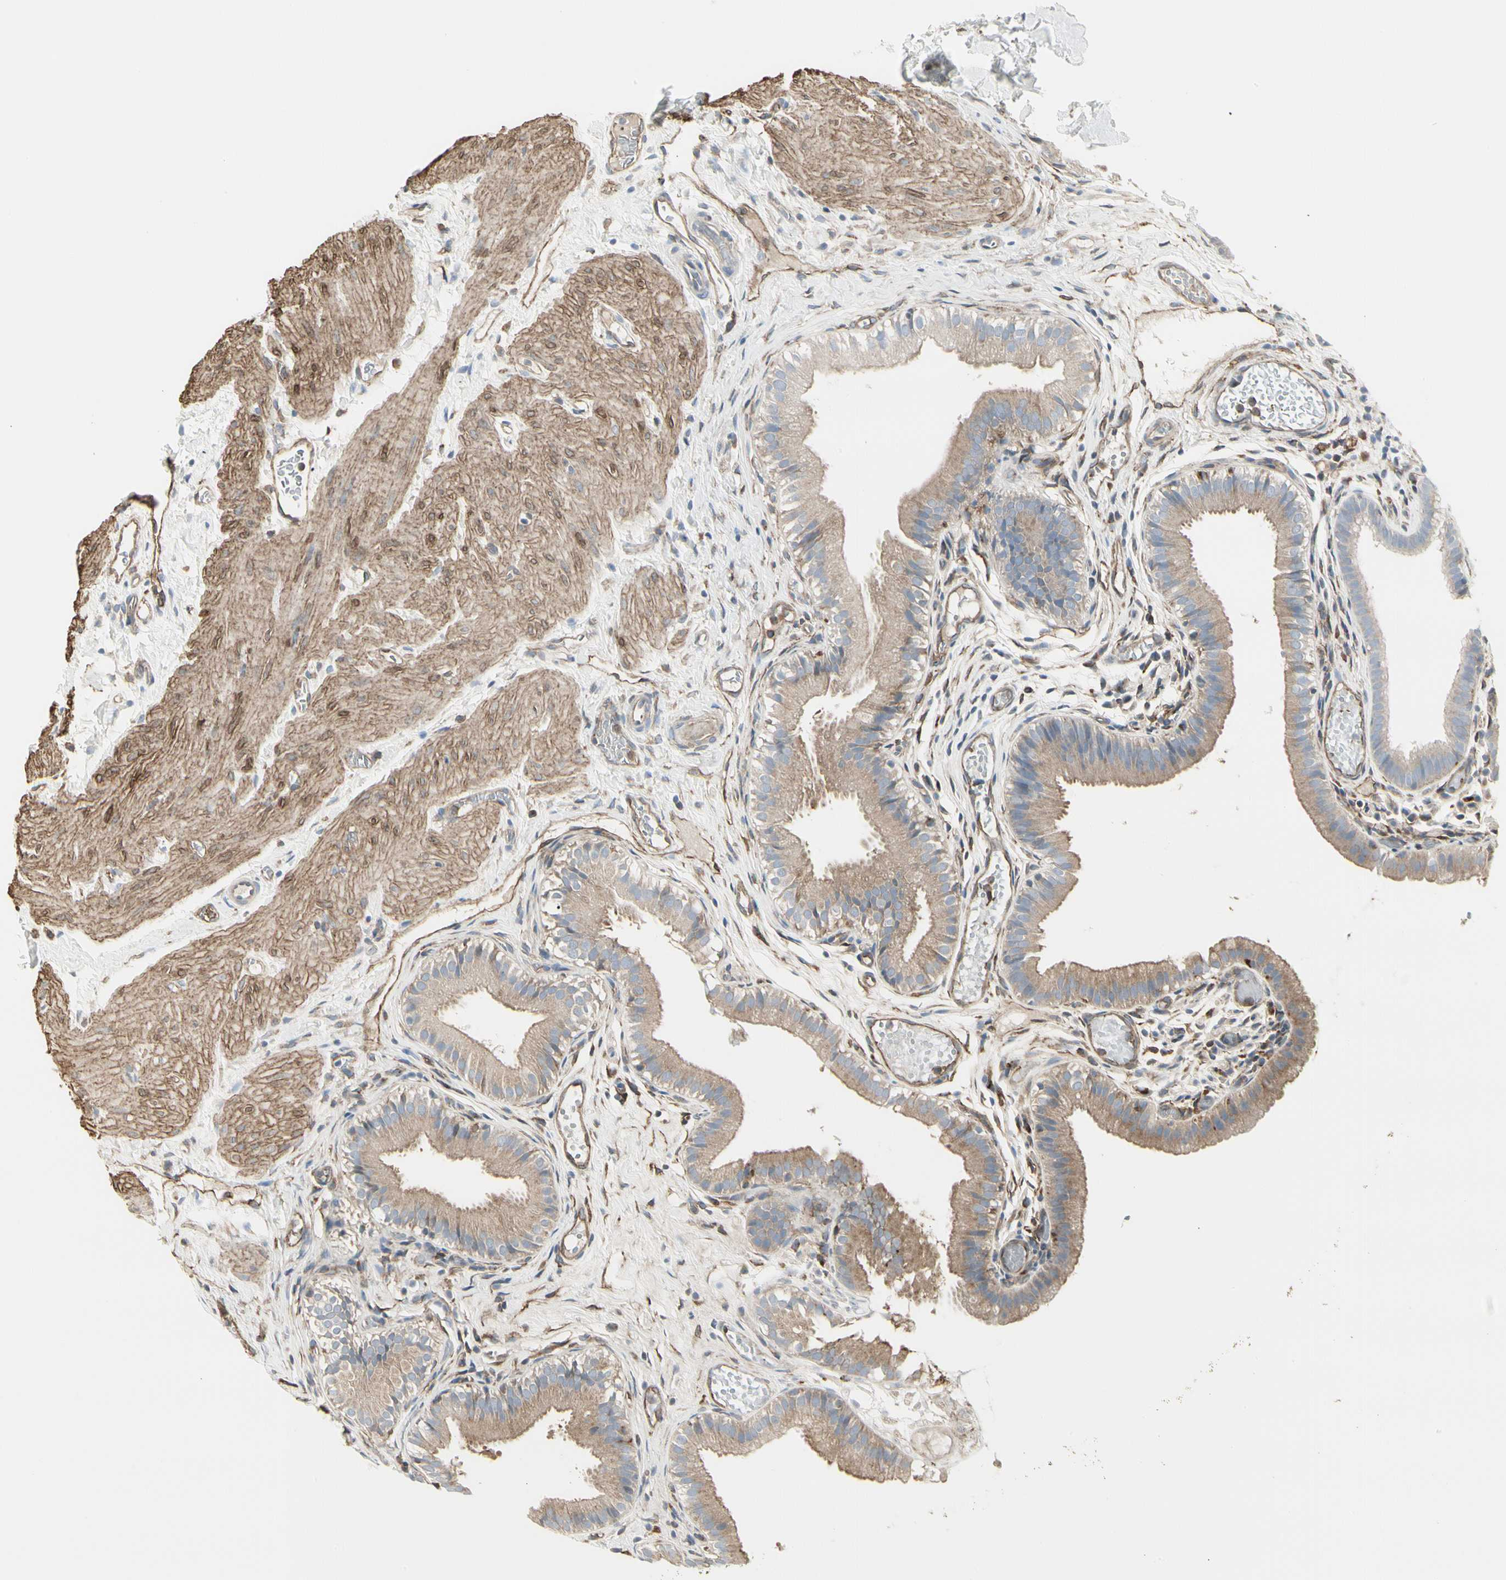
{"staining": {"intensity": "moderate", "quantity": ">75%", "location": "cytoplasmic/membranous"}, "tissue": "gallbladder", "cell_type": "Glandular cells", "image_type": "normal", "snomed": [{"axis": "morphology", "description": "Normal tissue, NOS"}, {"axis": "topography", "description": "Gallbladder"}], "caption": "Immunohistochemical staining of unremarkable human gallbladder displays moderate cytoplasmic/membranous protein positivity in approximately >75% of glandular cells.", "gene": "ATP6V1B2", "patient": {"sex": "female", "age": 26}}